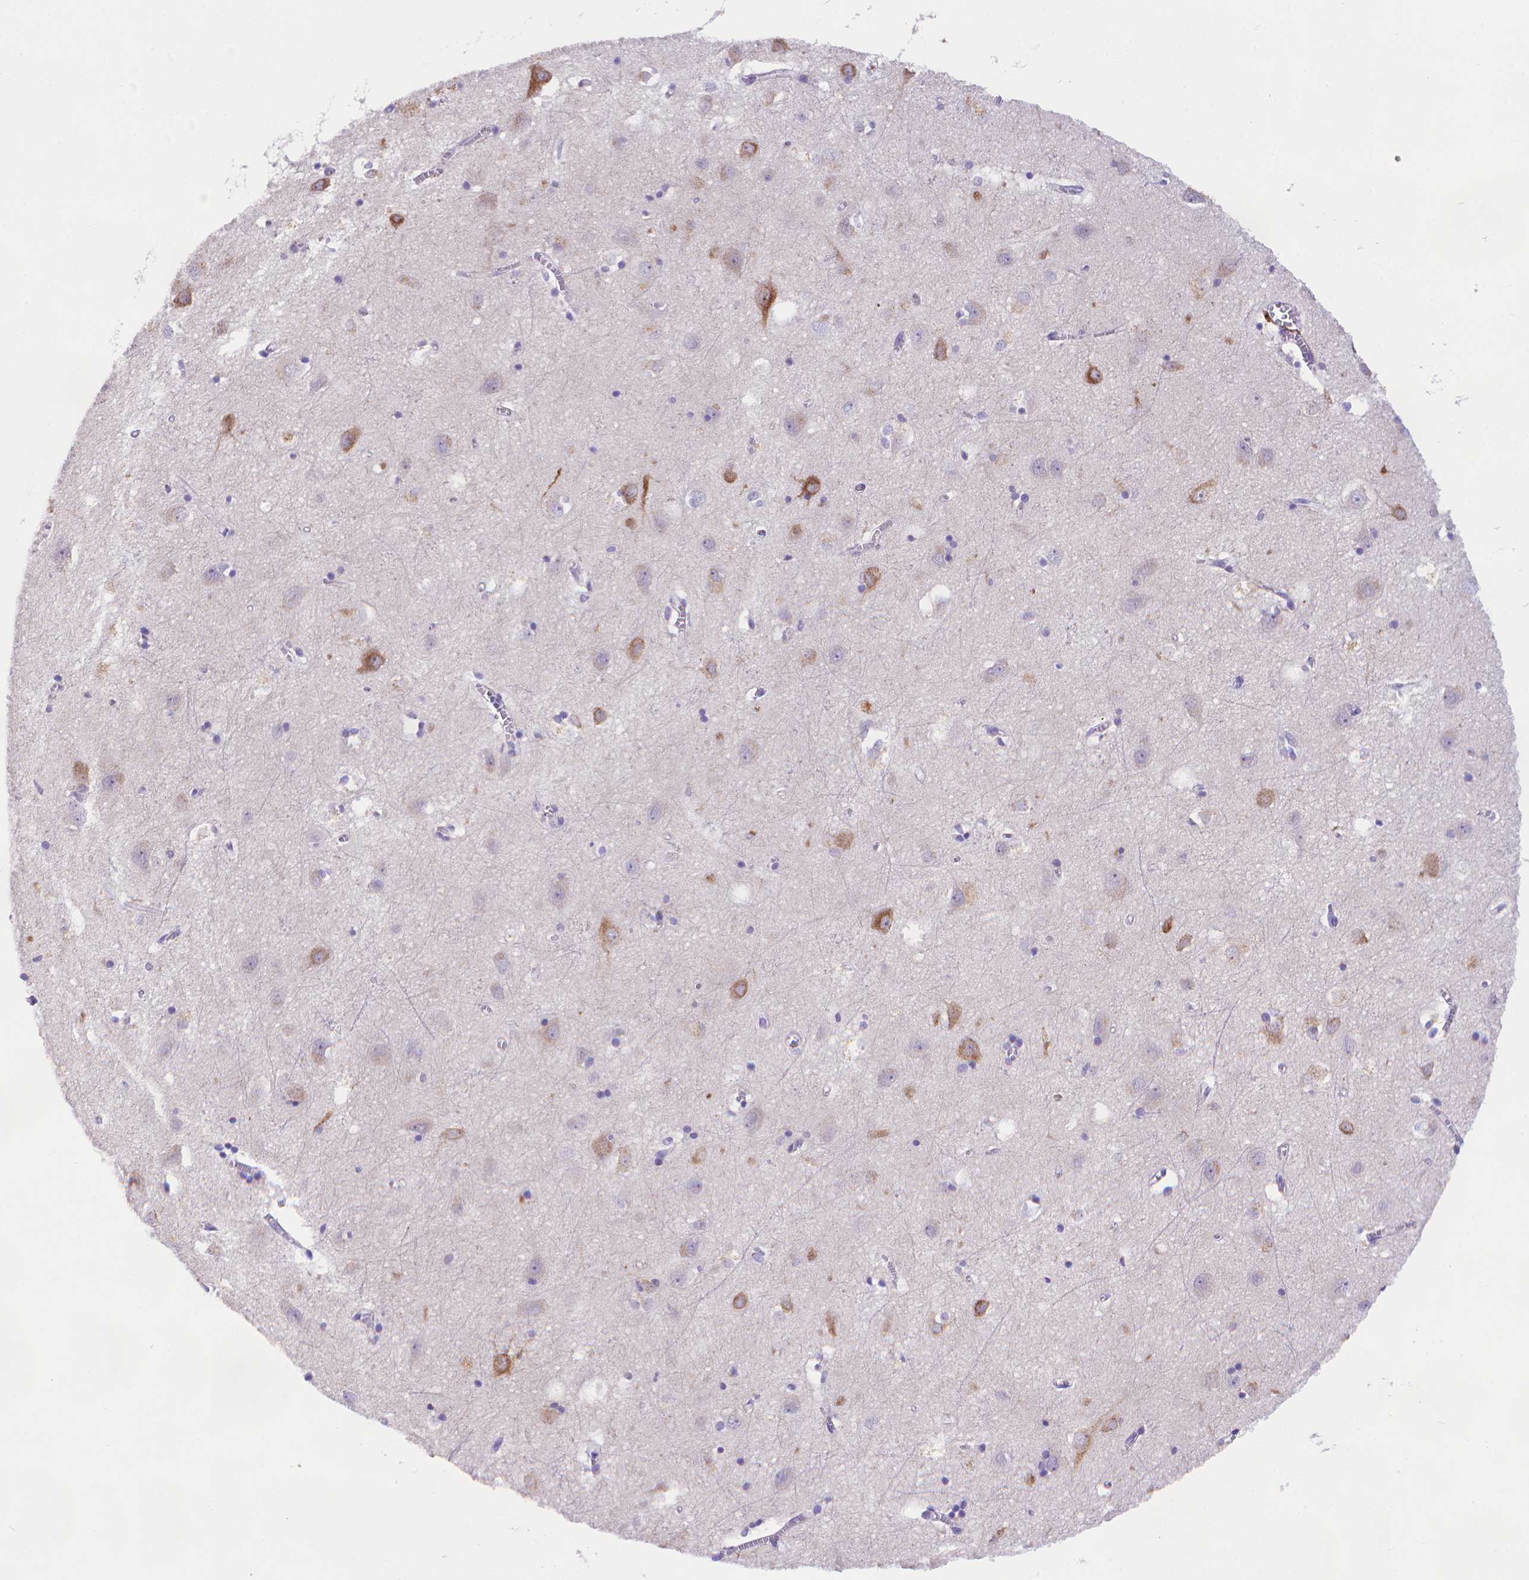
{"staining": {"intensity": "negative", "quantity": "none", "location": "none"}, "tissue": "cerebral cortex", "cell_type": "Endothelial cells", "image_type": "normal", "snomed": [{"axis": "morphology", "description": "Normal tissue, NOS"}, {"axis": "topography", "description": "Cerebral cortex"}], "caption": "A high-resolution photomicrograph shows immunohistochemistry staining of benign cerebral cortex, which exhibits no significant positivity in endothelial cells.", "gene": "FGD2", "patient": {"sex": "male", "age": 70}}